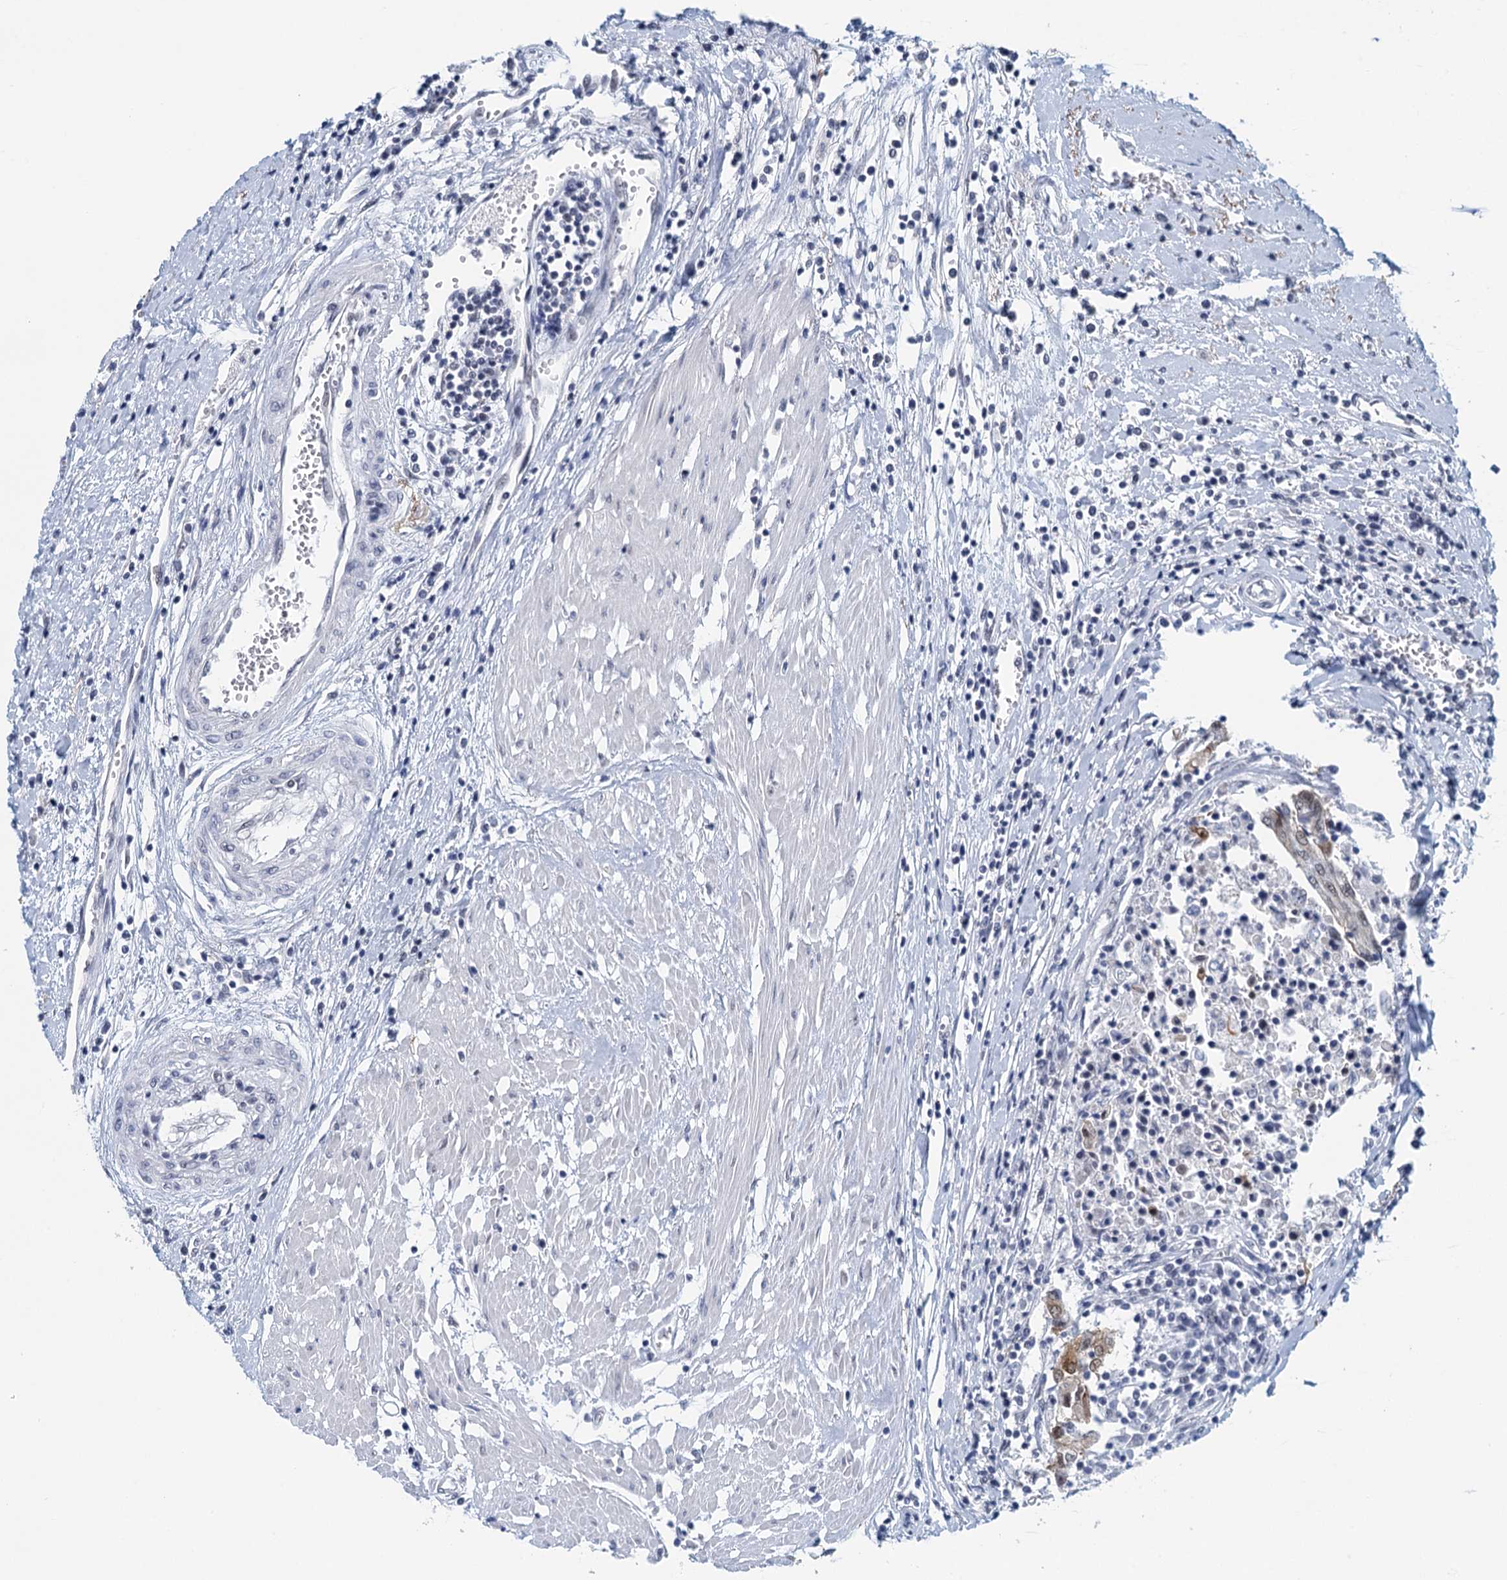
{"staining": {"intensity": "weak", "quantity": "<25%", "location": "cytoplasmic/membranous,nuclear"}, "tissue": "urothelial cancer", "cell_type": "Tumor cells", "image_type": "cancer", "snomed": [{"axis": "morphology", "description": "Urothelial carcinoma, High grade"}, {"axis": "topography", "description": "Urinary bladder"}], "caption": "Immunohistochemistry micrograph of neoplastic tissue: urothelial carcinoma (high-grade) stained with DAB (3,3'-diaminobenzidine) demonstrates no significant protein positivity in tumor cells.", "gene": "EPS8L1", "patient": {"sex": "female", "age": 85}}